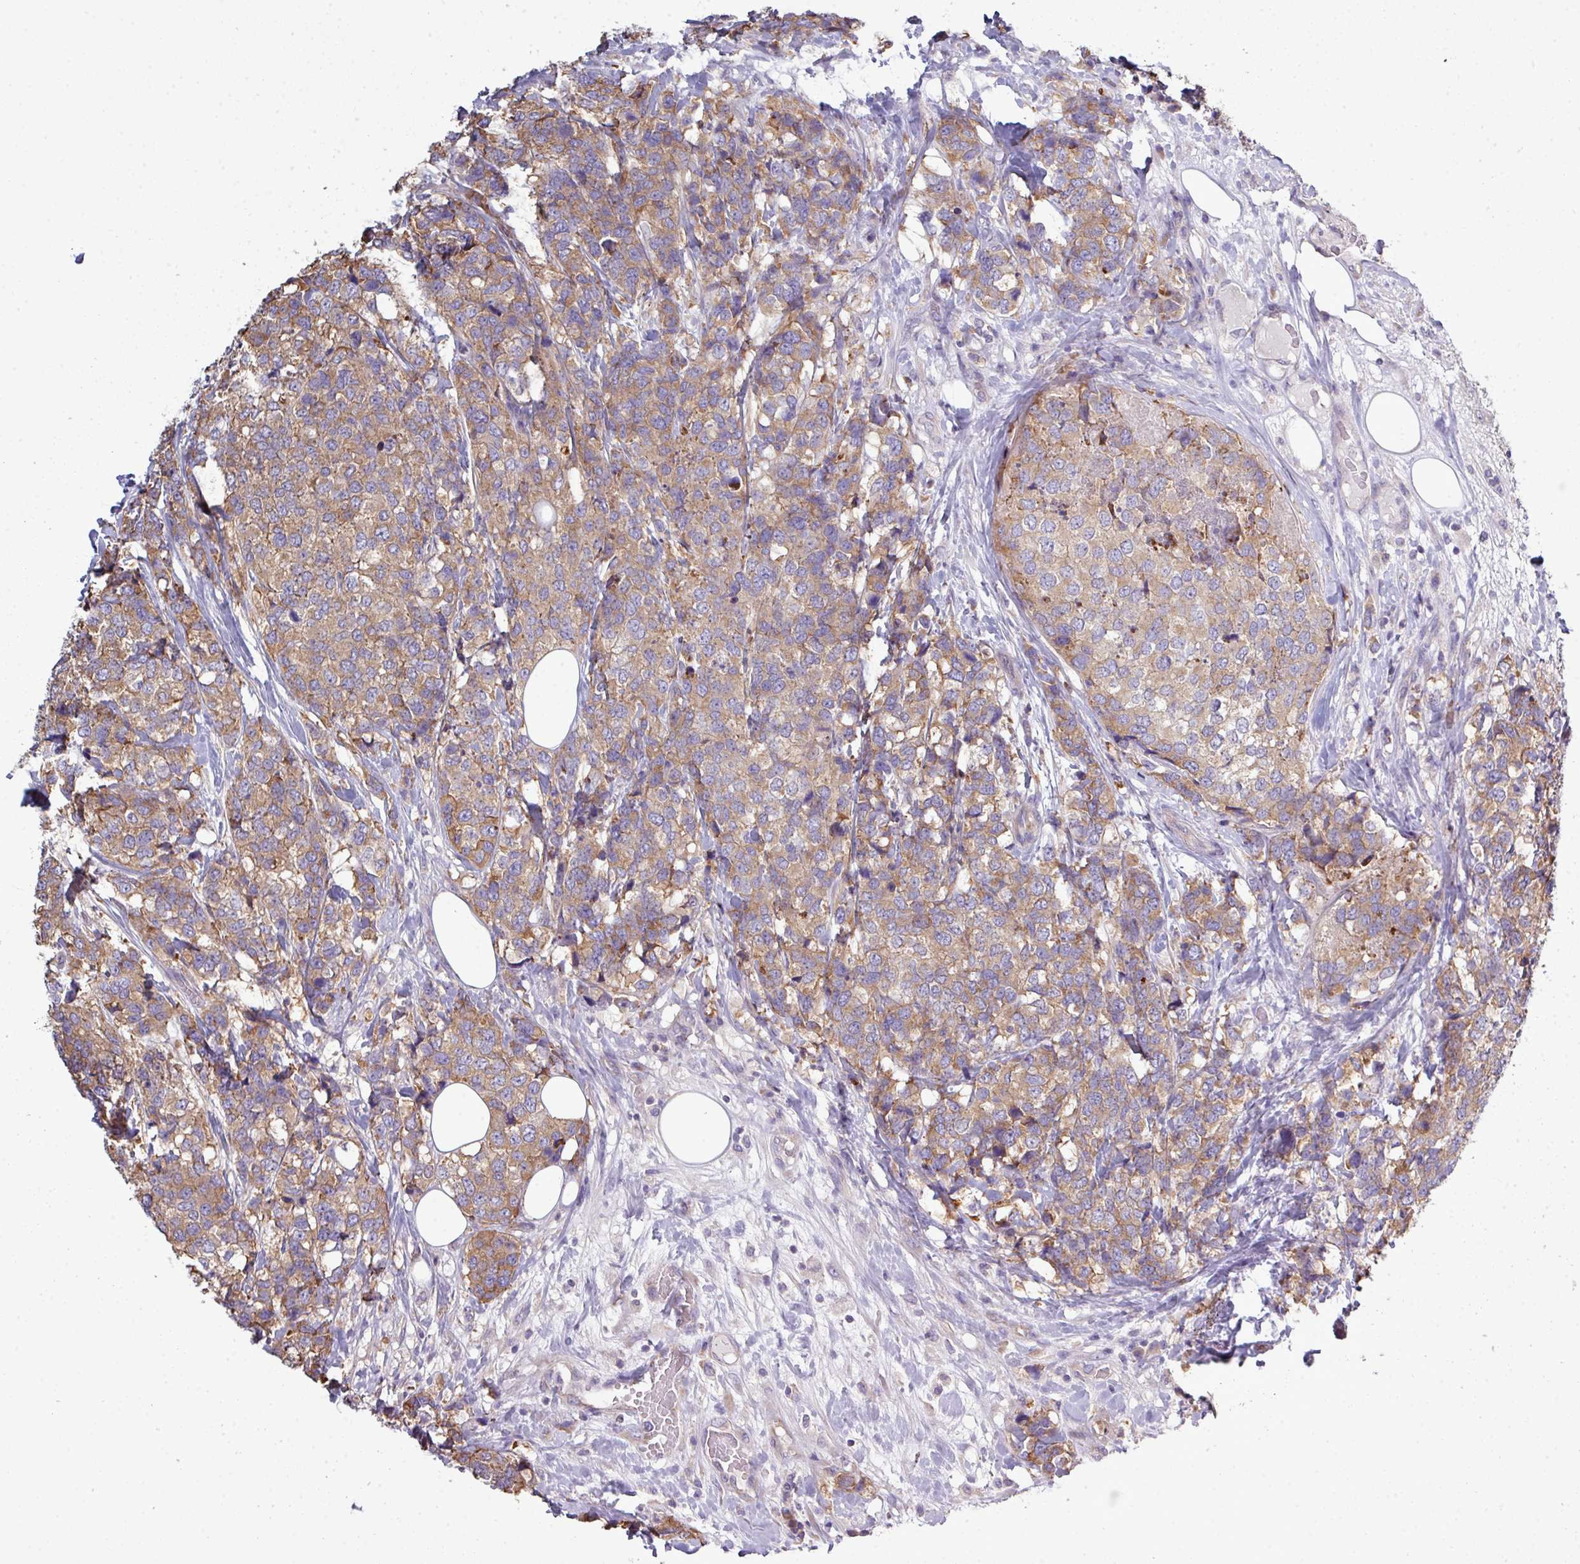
{"staining": {"intensity": "moderate", "quantity": ">75%", "location": "cytoplasmic/membranous"}, "tissue": "breast cancer", "cell_type": "Tumor cells", "image_type": "cancer", "snomed": [{"axis": "morphology", "description": "Lobular carcinoma"}, {"axis": "topography", "description": "Breast"}], "caption": "Brown immunohistochemical staining in breast cancer (lobular carcinoma) demonstrates moderate cytoplasmic/membranous positivity in approximately >75% of tumor cells. (IHC, brightfield microscopy, high magnification).", "gene": "AGAP5", "patient": {"sex": "female", "age": 59}}